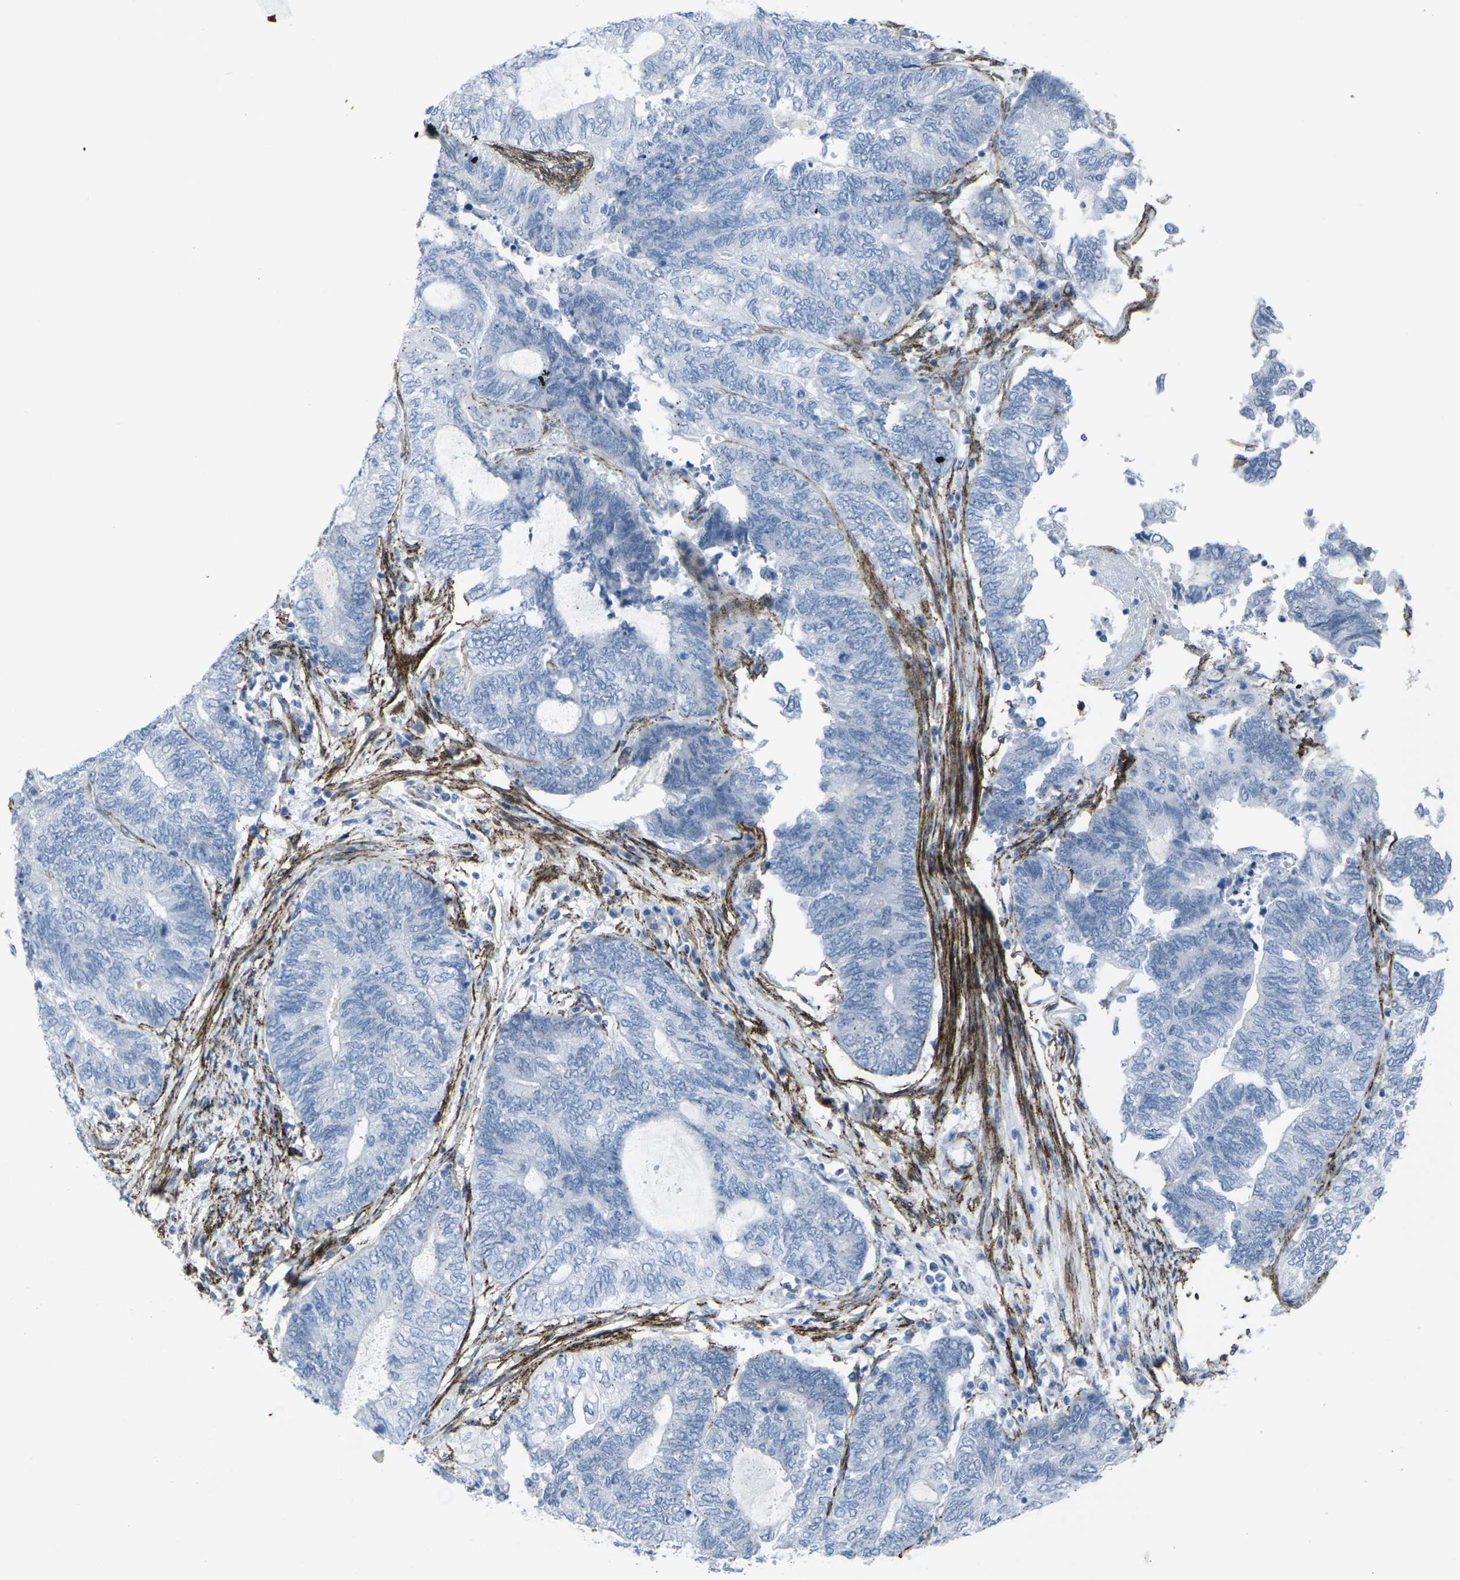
{"staining": {"intensity": "negative", "quantity": "none", "location": "none"}, "tissue": "endometrial cancer", "cell_type": "Tumor cells", "image_type": "cancer", "snomed": [{"axis": "morphology", "description": "Adenocarcinoma, NOS"}, {"axis": "topography", "description": "Uterus"}, {"axis": "topography", "description": "Endometrium"}], "caption": "Immunohistochemistry micrograph of neoplastic tissue: human endometrial cancer (adenocarcinoma) stained with DAB (3,3'-diaminobenzidine) shows no significant protein expression in tumor cells.", "gene": "CDH11", "patient": {"sex": "female", "age": 70}}